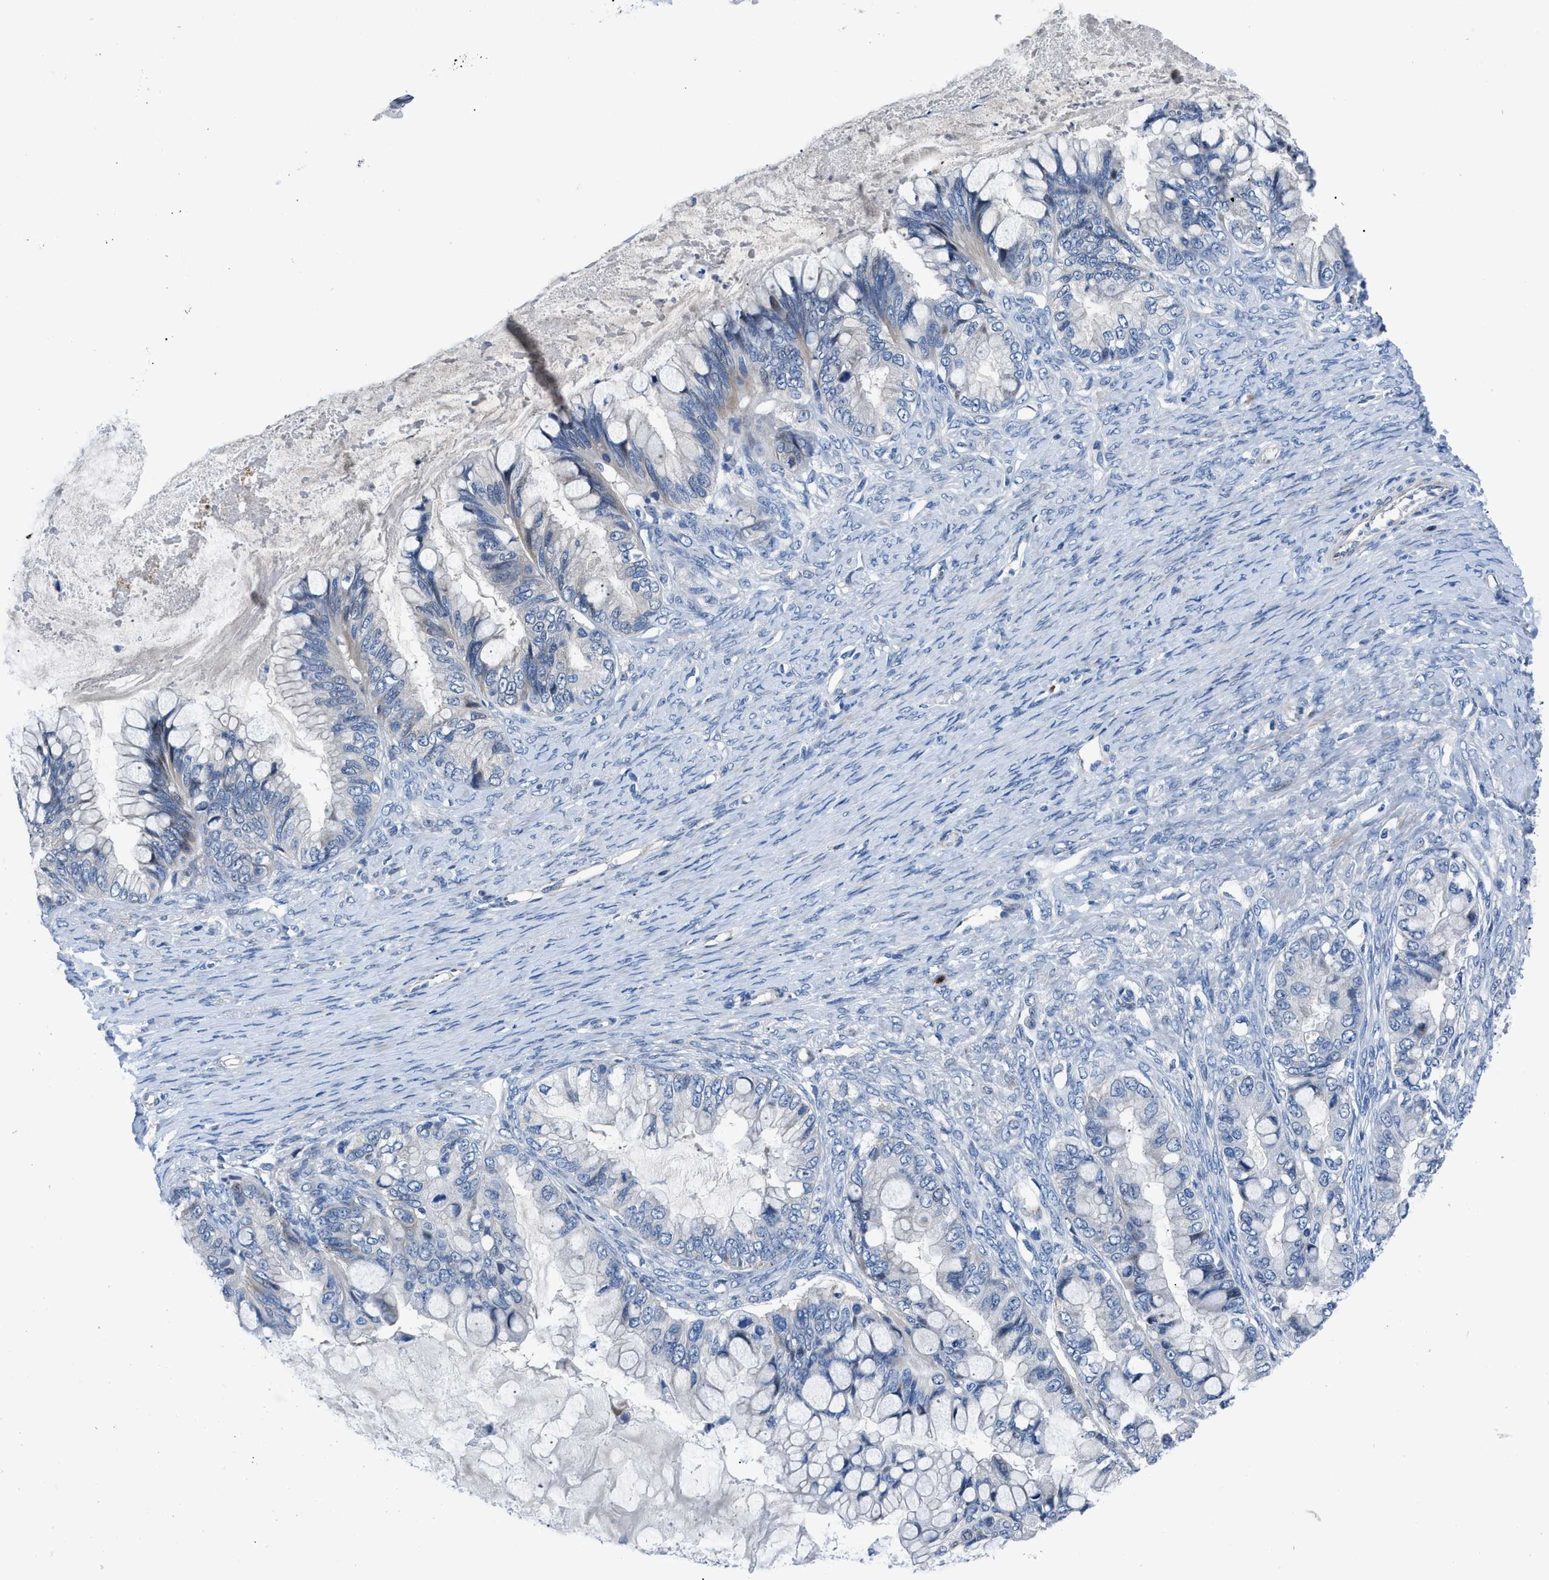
{"staining": {"intensity": "negative", "quantity": "none", "location": "none"}, "tissue": "ovarian cancer", "cell_type": "Tumor cells", "image_type": "cancer", "snomed": [{"axis": "morphology", "description": "Cystadenocarcinoma, mucinous, NOS"}, {"axis": "topography", "description": "Ovary"}], "caption": "High magnification brightfield microscopy of ovarian cancer (mucinous cystadenocarcinoma) stained with DAB (3,3'-diaminobenzidine) (brown) and counterstained with hematoxylin (blue): tumor cells show no significant expression. (Stains: DAB IHC with hematoxylin counter stain, Microscopy: brightfield microscopy at high magnification).", "gene": "UAP1", "patient": {"sex": "female", "age": 80}}